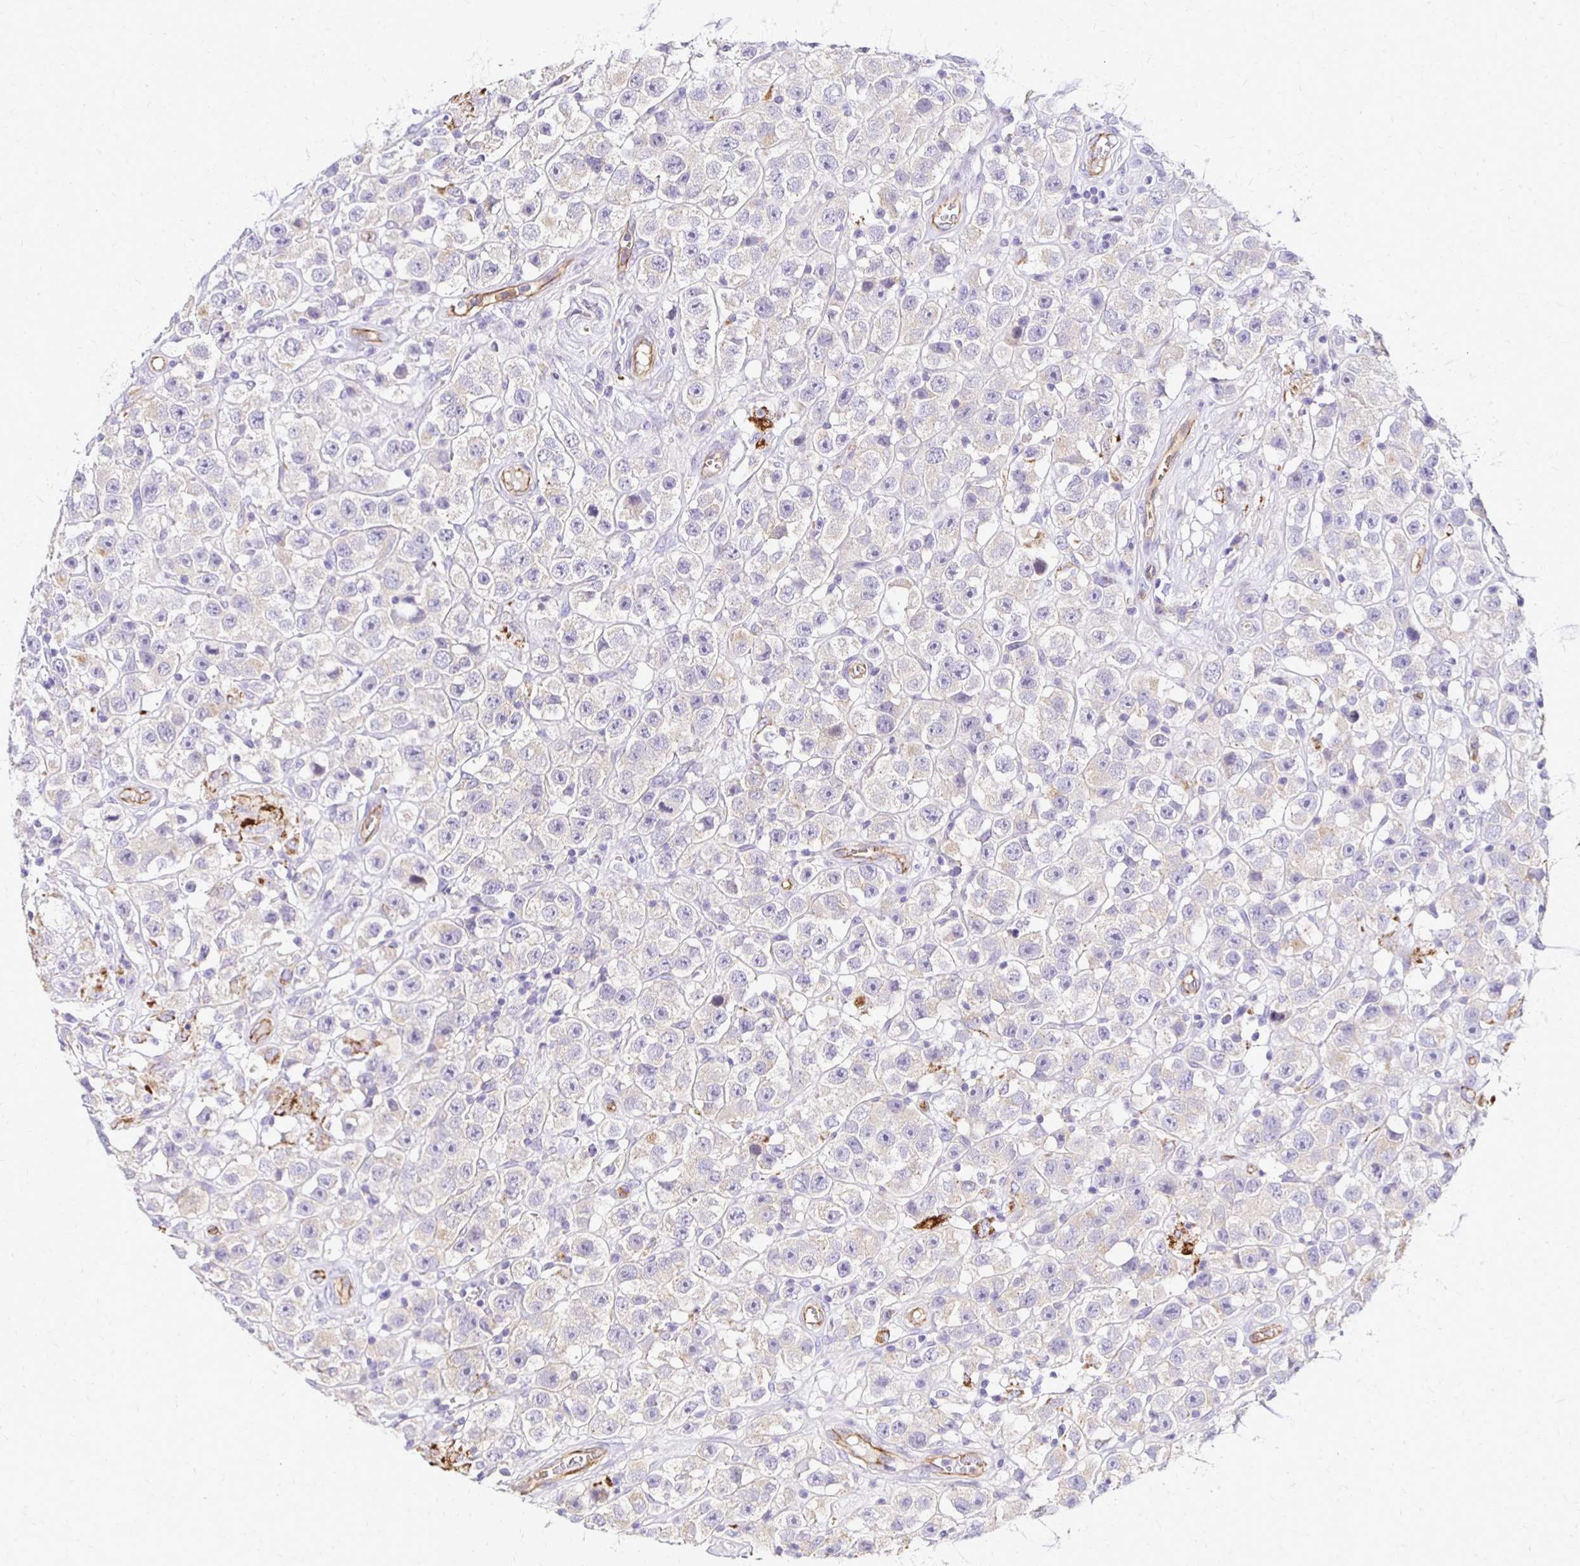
{"staining": {"intensity": "negative", "quantity": "none", "location": "none"}, "tissue": "testis cancer", "cell_type": "Tumor cells", "image_type": "cancer", "snomed": [{"axis": "morphology", "description": "Seminoma, NOS"}, {"axis": "topography", "description": "Testis"}], "caption": "This is an immunohistochemistry (IHC) micrograph of human seminoma (testis). There is no positivity in tumor cells.", "gene": "TTYH1", "patient": {"sex": "male", "age": 45}}